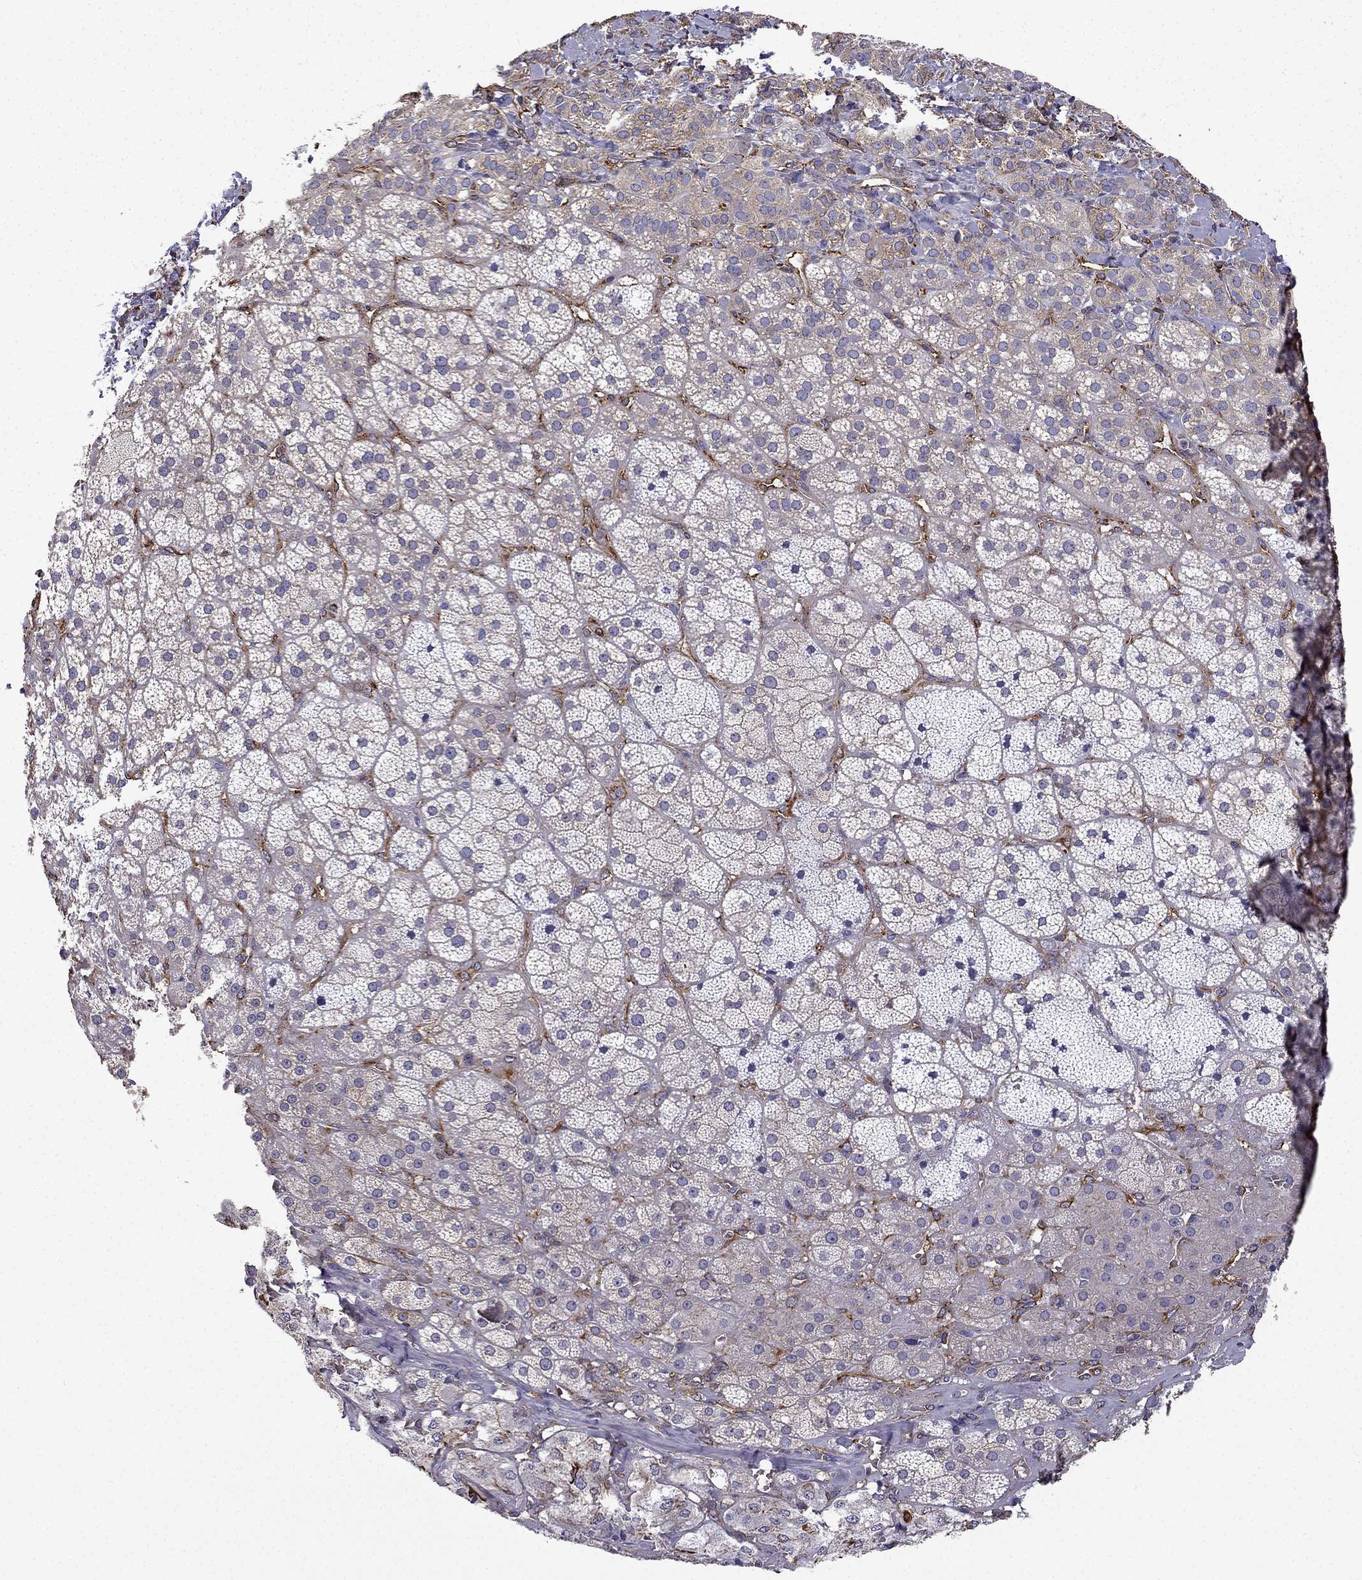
{"staining": {"intensity": "moderate", "quantity": "<25%", "location": "cytoplasmic/membranous"}, "tissue": "adrenal gland", "cell_type": "Glandular cells", "image_type": "normal", "snomed": [{"axis": "morphology", "description": "Normal tissue, NOS"}, {"axis": "topography", "description": "Adrenal gland"}], "caption": "About <25% of glandular cells in normal human adrenal gland show moderate cytoplasmic/membranous protein expression as visualized by brown immunohistochemical staining.", "gene": "MAP4", "patient": {"sex": "male", "age": 57}}